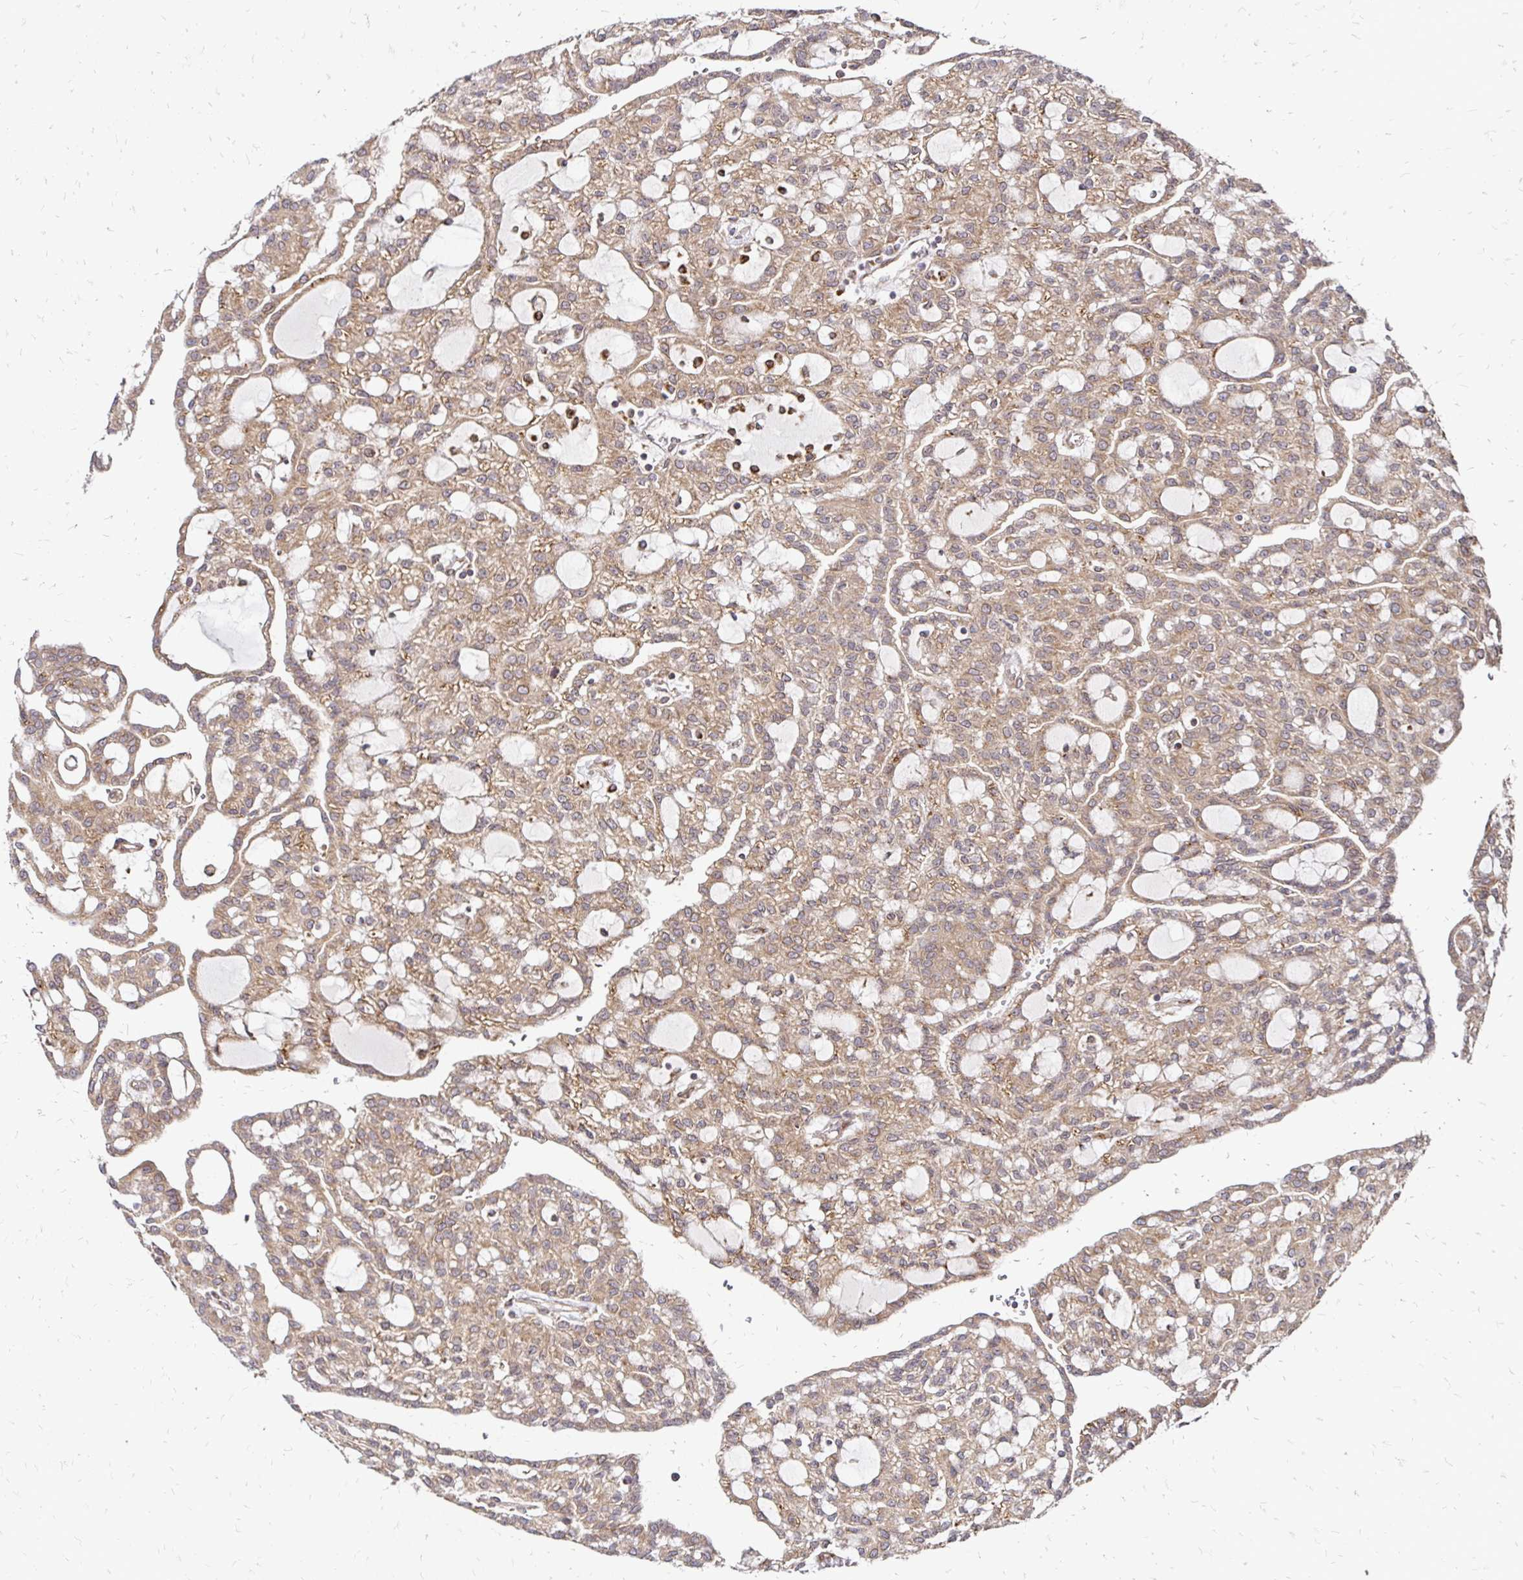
{"staining": {"intensity": "moderate", "quantity": ">75%", "location": "cytoplasmic/membranous"}, "tissue": "renal cancer", "cell_type": "Tumor cells", "image_type": "cancer", "snomed": [{"axis": "morphology", "description": "Adenocarcinoma, NOS"}, {"axis": "topography", "description": "Kidney"}], "caption": "The photomicrograph exhibits staining of renal adenocarcinoma, revealing moderate cytoplasmic/membranous protein staining (brown color) within tumor cells.", "gene": "ZW10", "patient": {"sex": "male", "age": 63}}